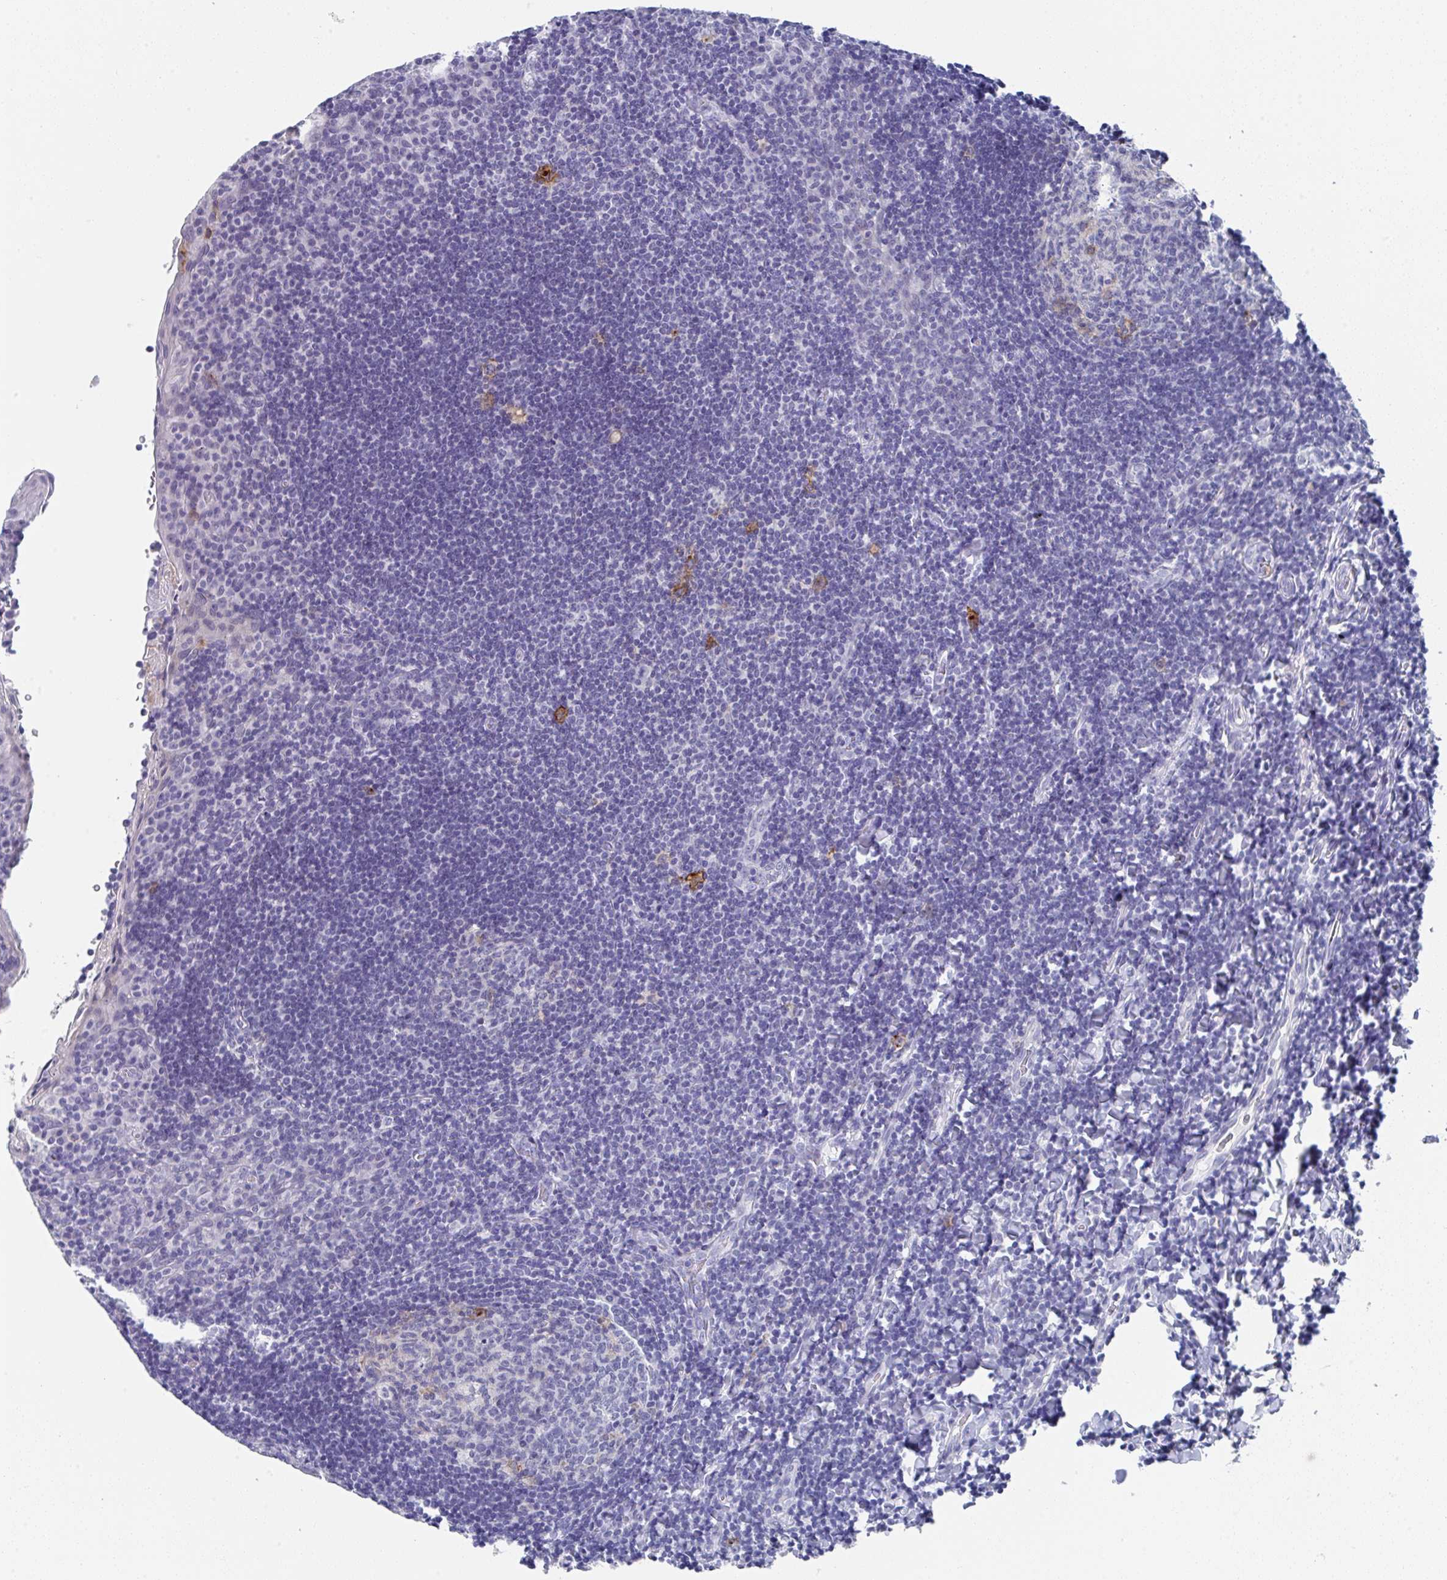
{"staining": {"intensity": "negative", "quantity": "none", "location": "none"}, "tissue": "tonsil", "cell_type": "Germinal center cells", "image_type": "normal", "snomed": [{"axis": "morphology", "description": "Normal tissue, NOS"}, {"axis": "topography", "description": "Tonsil"}], "caption": "This is an IHC micrograph of benign tonsil. There is no expression in germinal center cells.", "gene": "TNFRSF8", "patient": {"sex": "male", "age": 17}}